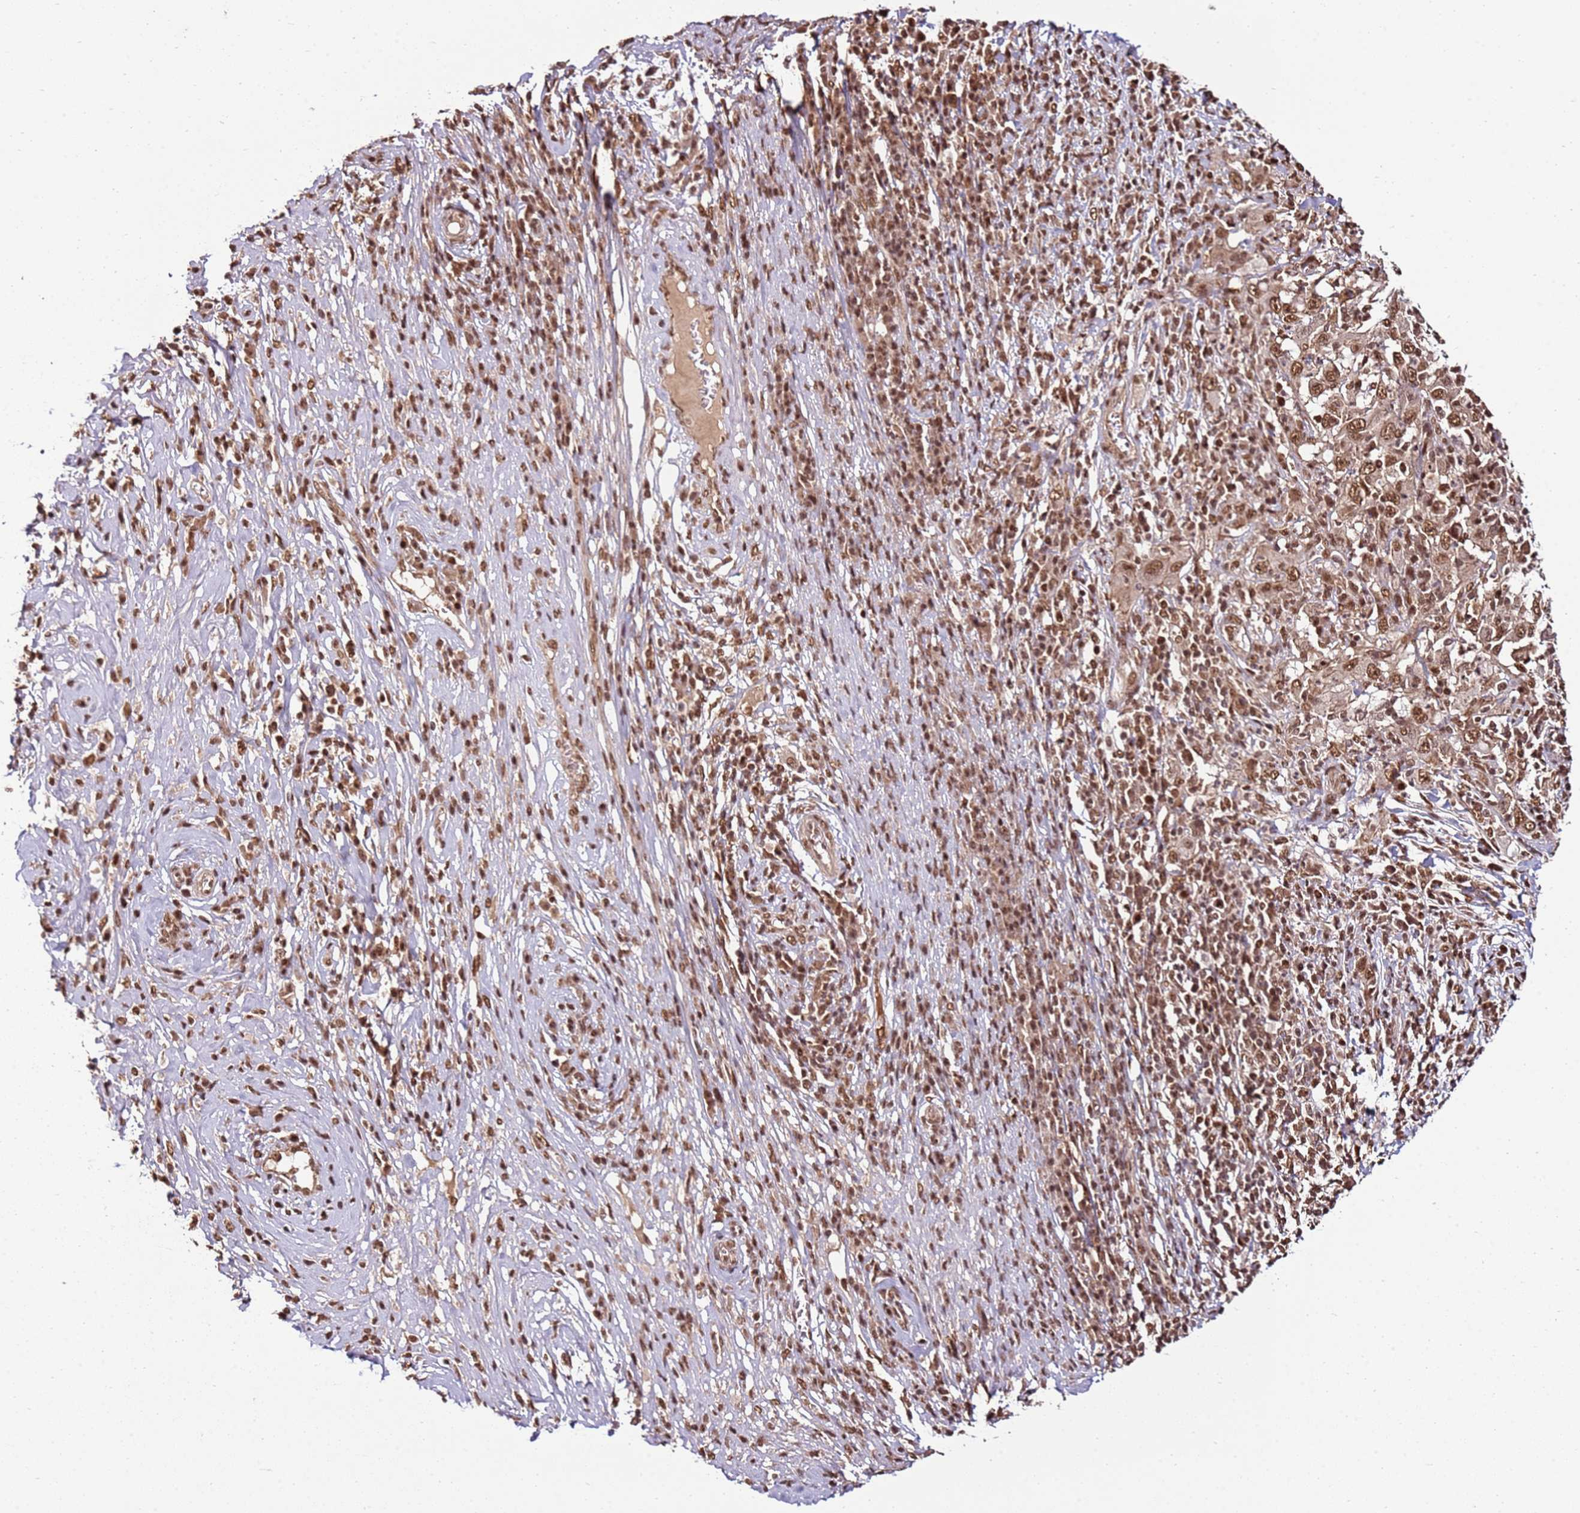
{"staining": {"intensity": "moderate", "quantity": ">75%", "location": "nuclear"}, "tissue": "cervical cancer", "cell_type": "Tumor cells", "image_type": "cancer", "snomed": [{"axis": "morphology", "description": "Squamous cell carcinoma, NOS"}, {"axis": "topography", "description": "Cervix"}], "caption": "Squamous cell carcinoma (cervical) stained with a protein marker exhibits moderate staining in tumor cells.", "gene": "ZBTB12", "patient": {"sex": "female", "age": 46}}